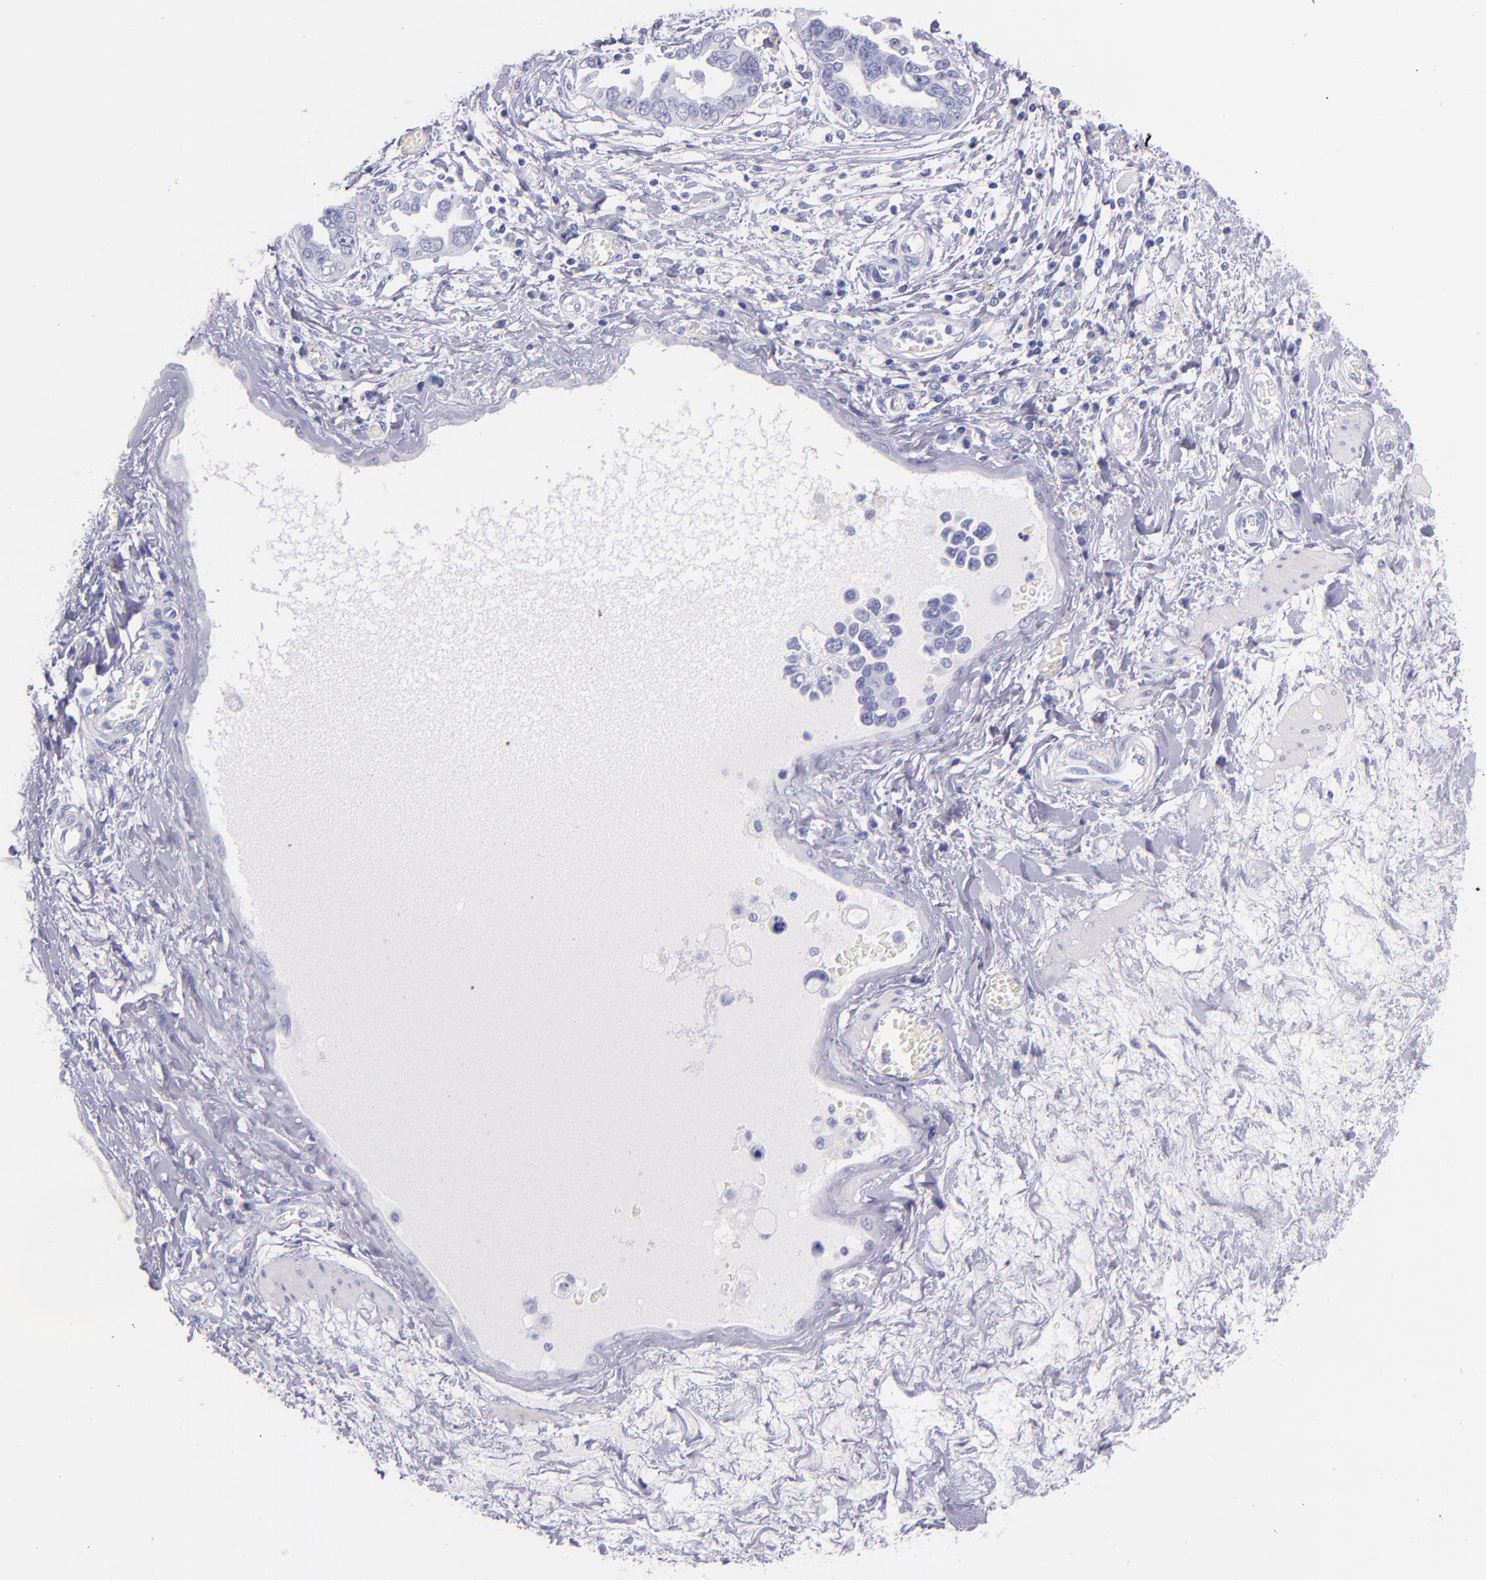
{"staining": {"intensity": "negative", "quantity": "none", "location": "none"}, "tissue": "ovarian cancer", "cell_type": "Tumor cells", "image_type": "cancer", "snomed": [{"axis": "morphology", "description": "Cystadenocarcinoma, serous, NOS"}, {"axis": "topography", "description": "Ovary"}], "caption": "The IHC micrograph has no significant expression in tumor cells of serous cystadenocarcinoma (ovarian) tissue. (DAB (3,3'-diaminobenzidine) IHC visualized using brightfield microscopy, high magnification).", "gene": "SFTPB", "patient": {"sex": "female", "age": 63}}